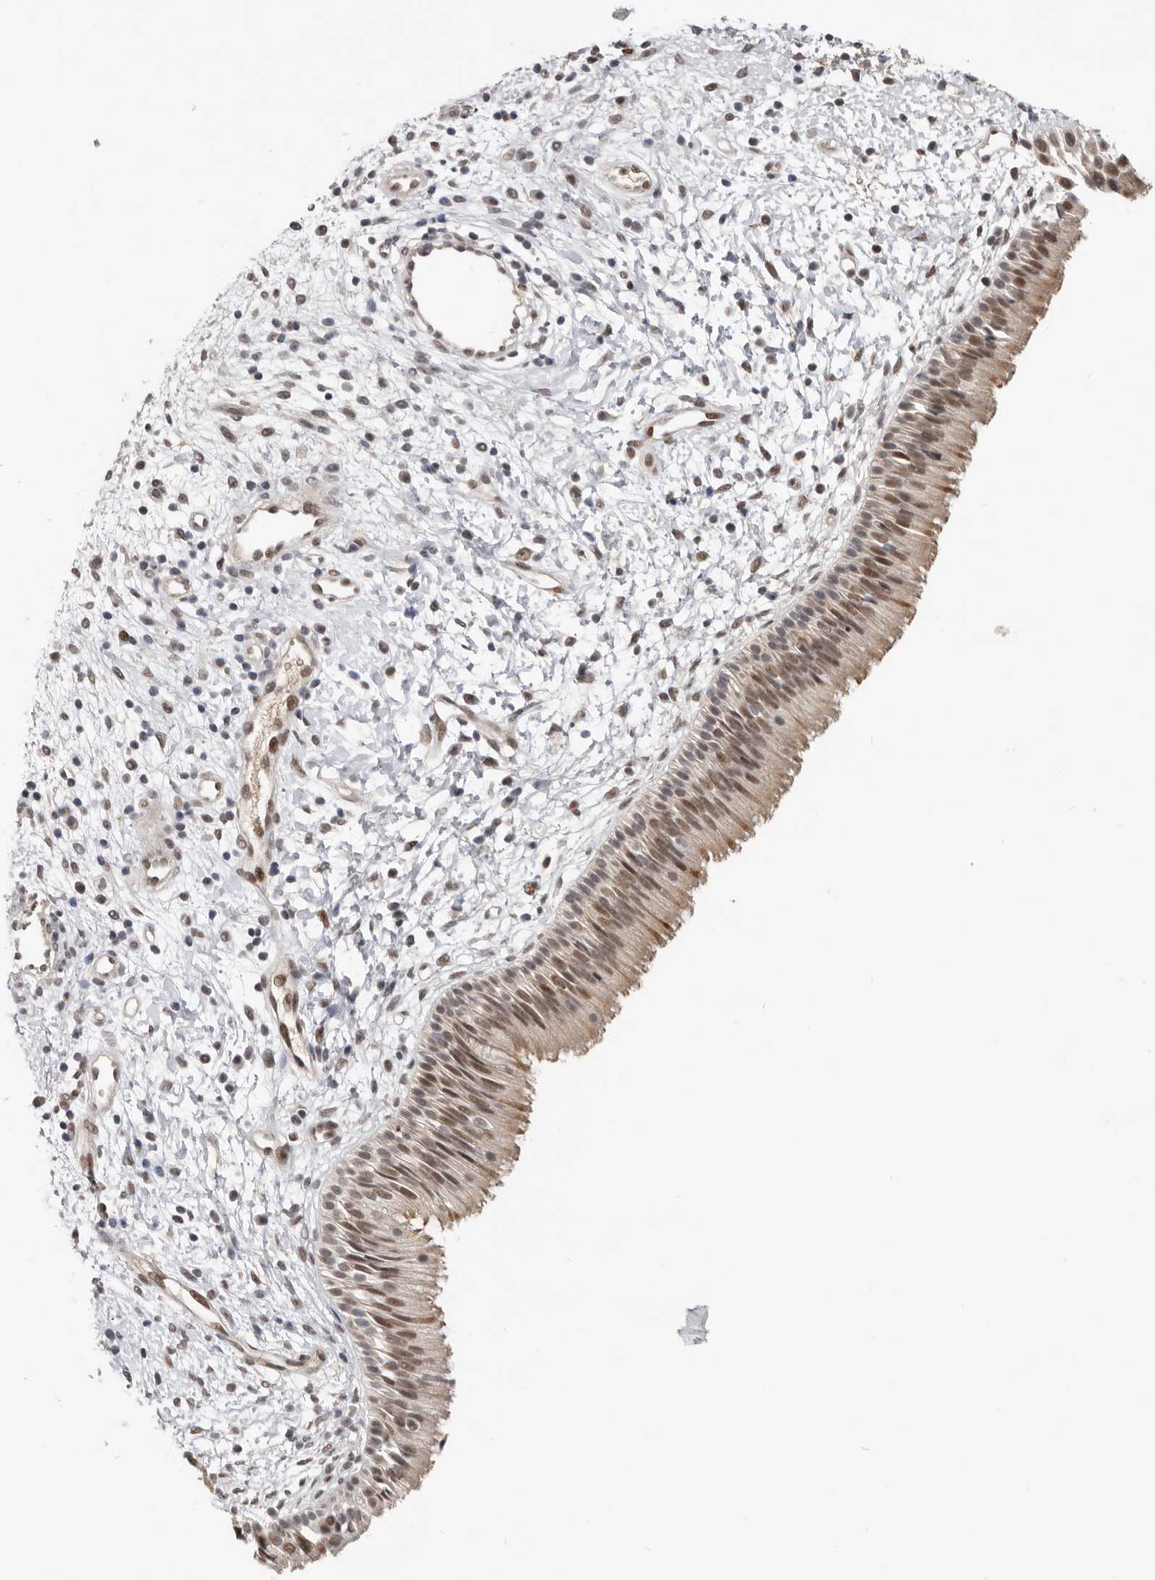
{"staining": {"intensity": "moderate", "quantity": ">75%", "location": "cytoplasmic/membranous,nuclear"}, "tissue": "nasopharynx", "cell_type": "Respiratory epithelial cells", "image_type": "normal", "snomed": [{"axis": "morphology", "description": "Normal tissue, NOS"}, {"axis": "topography", "description": "Nasopharynx"}], "caption": "Normal nasopharynx demonstrates moderate cytoplasmic/membranous,nuclear staining in approximately >75% of respiratory epithelial cells, visualized by immunohistochemistry.", "gene": "BRCA2", "patient": {"sex": "male", "age": 22}}